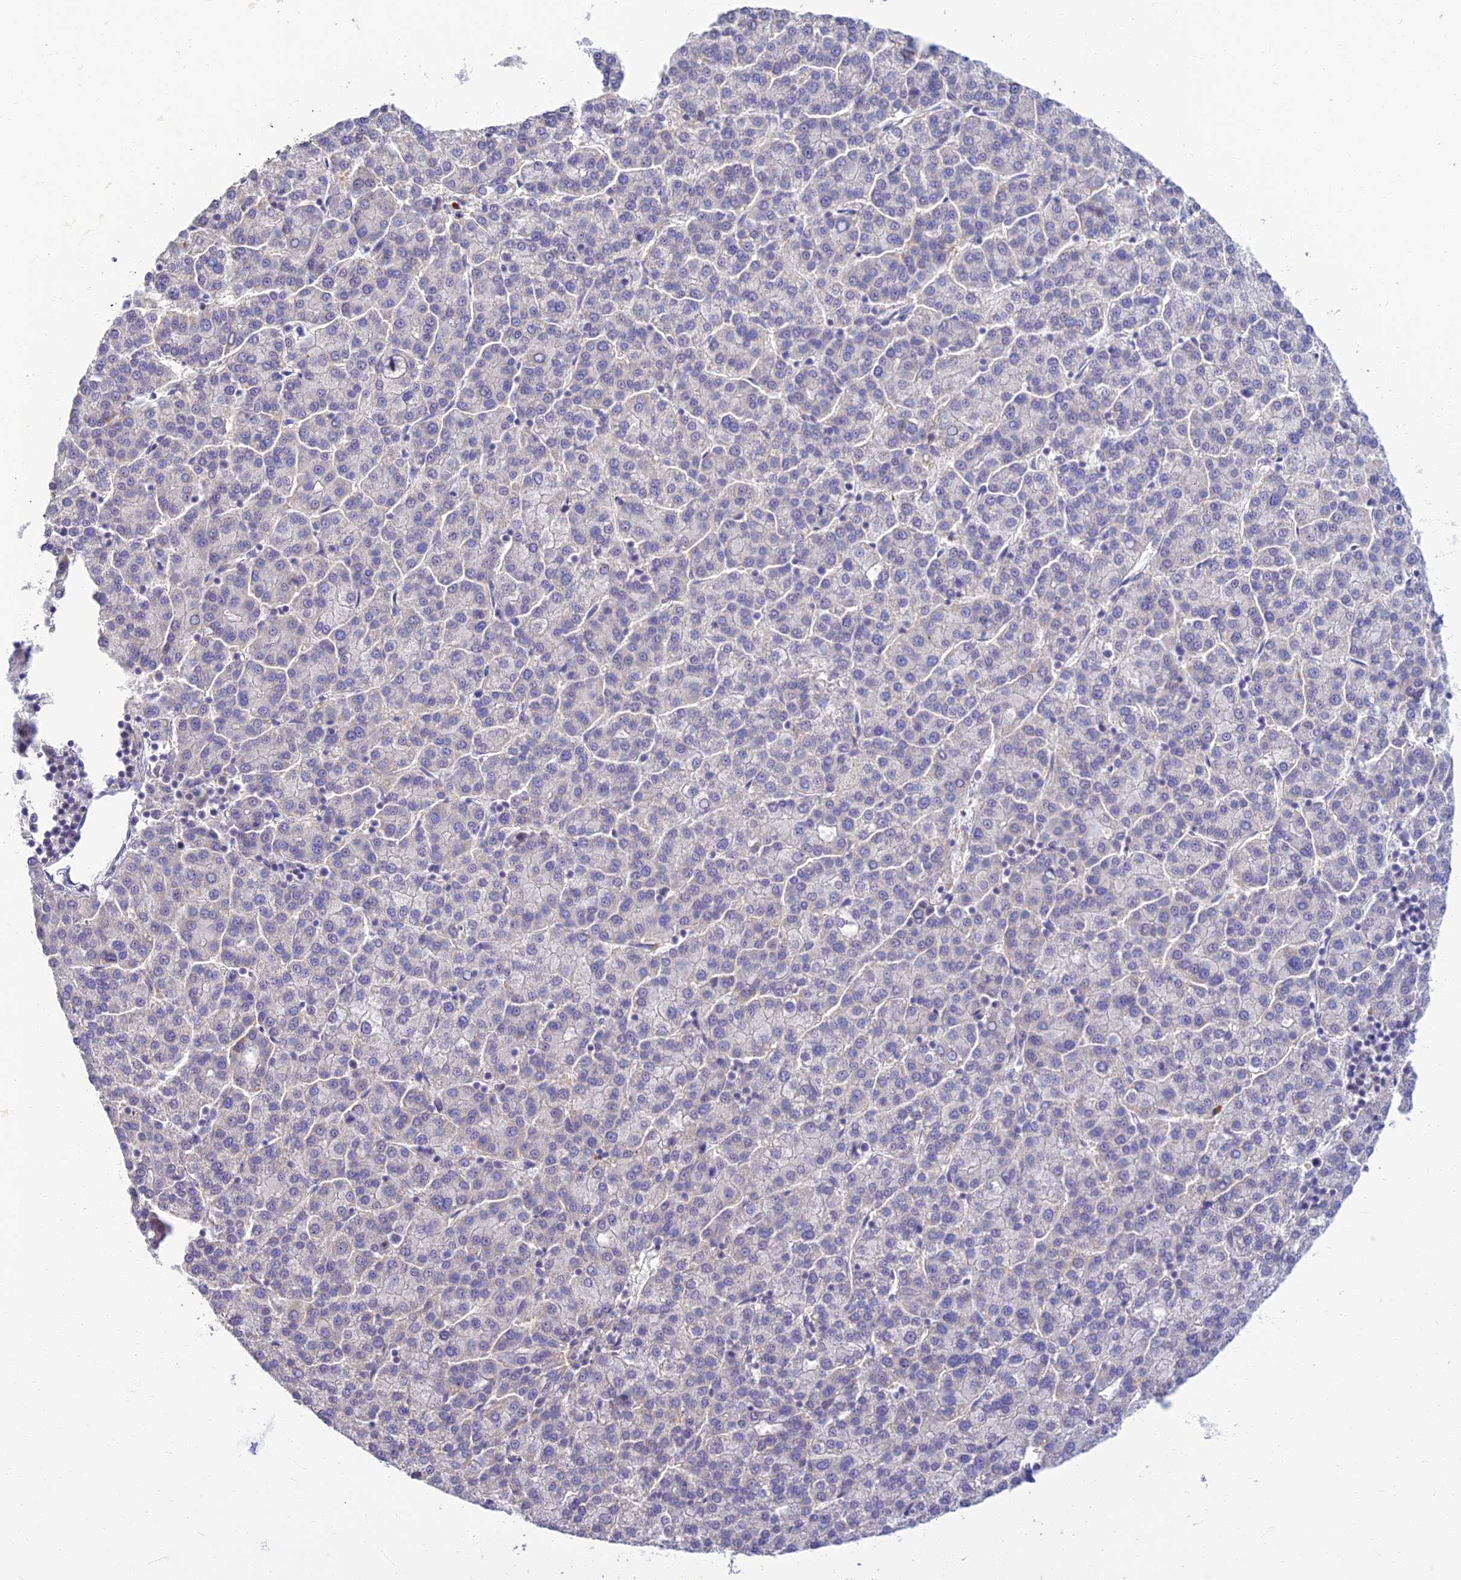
{"staining": {"intensity": "negative", "quantity": "none", "location": "none"}, "tissue": "liver cancer", "cell_type": "Tumor cells", "image_type": "cancer", "snomed": [{"axis": "morphology", "description": "Carcinoma, Hepatocellular, NOS"}, {"axis": "topography", "description": "Liver"}], "caption": "This image is of liver hepatocellular carcinoma stained with immunohistochemistry (IHC) to label a protein in brown with the nuclei are counter-stained blue. There is no positivity in tumor cells. The staining is performed using DAB (3,3'-diaminobenzidine) brown chromogen with nuclei counter-stained in using hematoxylin.", "gene": "CLIP4", "patient": {"sex": "female", "age": 58}}